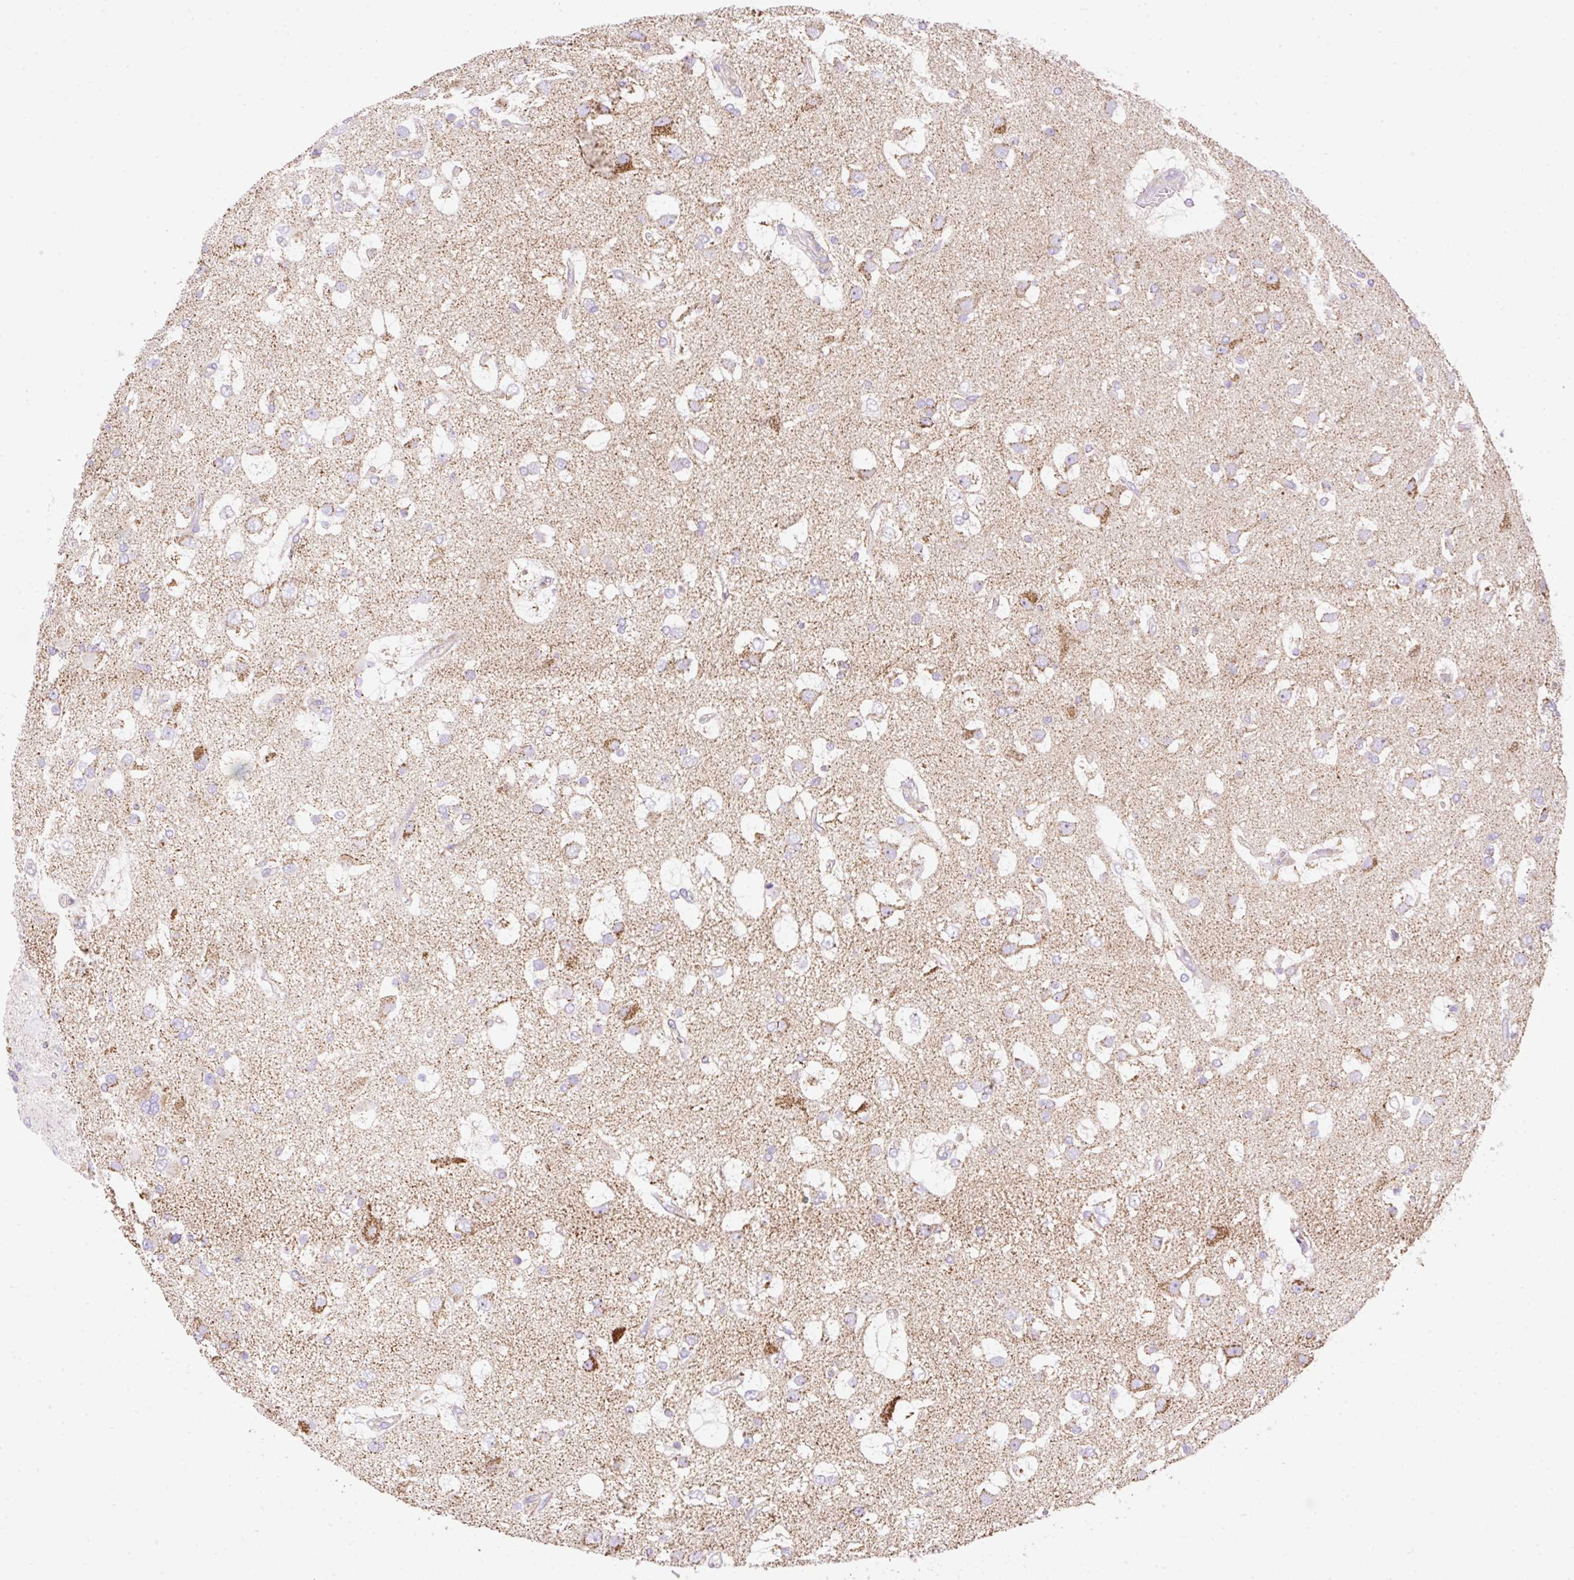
{"staining": {"intensity": "moderate", "quantity": "<25%", "location": "cytoplasmic/membranous"}, "tissue": "glioma", "cell_type": "Tumor cells", "image_type": "cancer", "snomed": [{"axis": "morphology", "description": "Glioma, malignant, High grade"}, {"axis": "topography", "description": "Brain"}], "caption": "Immunohistochemical staining of malignant high-grade glioma reveals low levels of moderate cytoplasmic/membranous protein positivity in approximately <25% of tumor cells.", "gene": "DAAM2", "patient": {"sex": "male", "age": 53}}